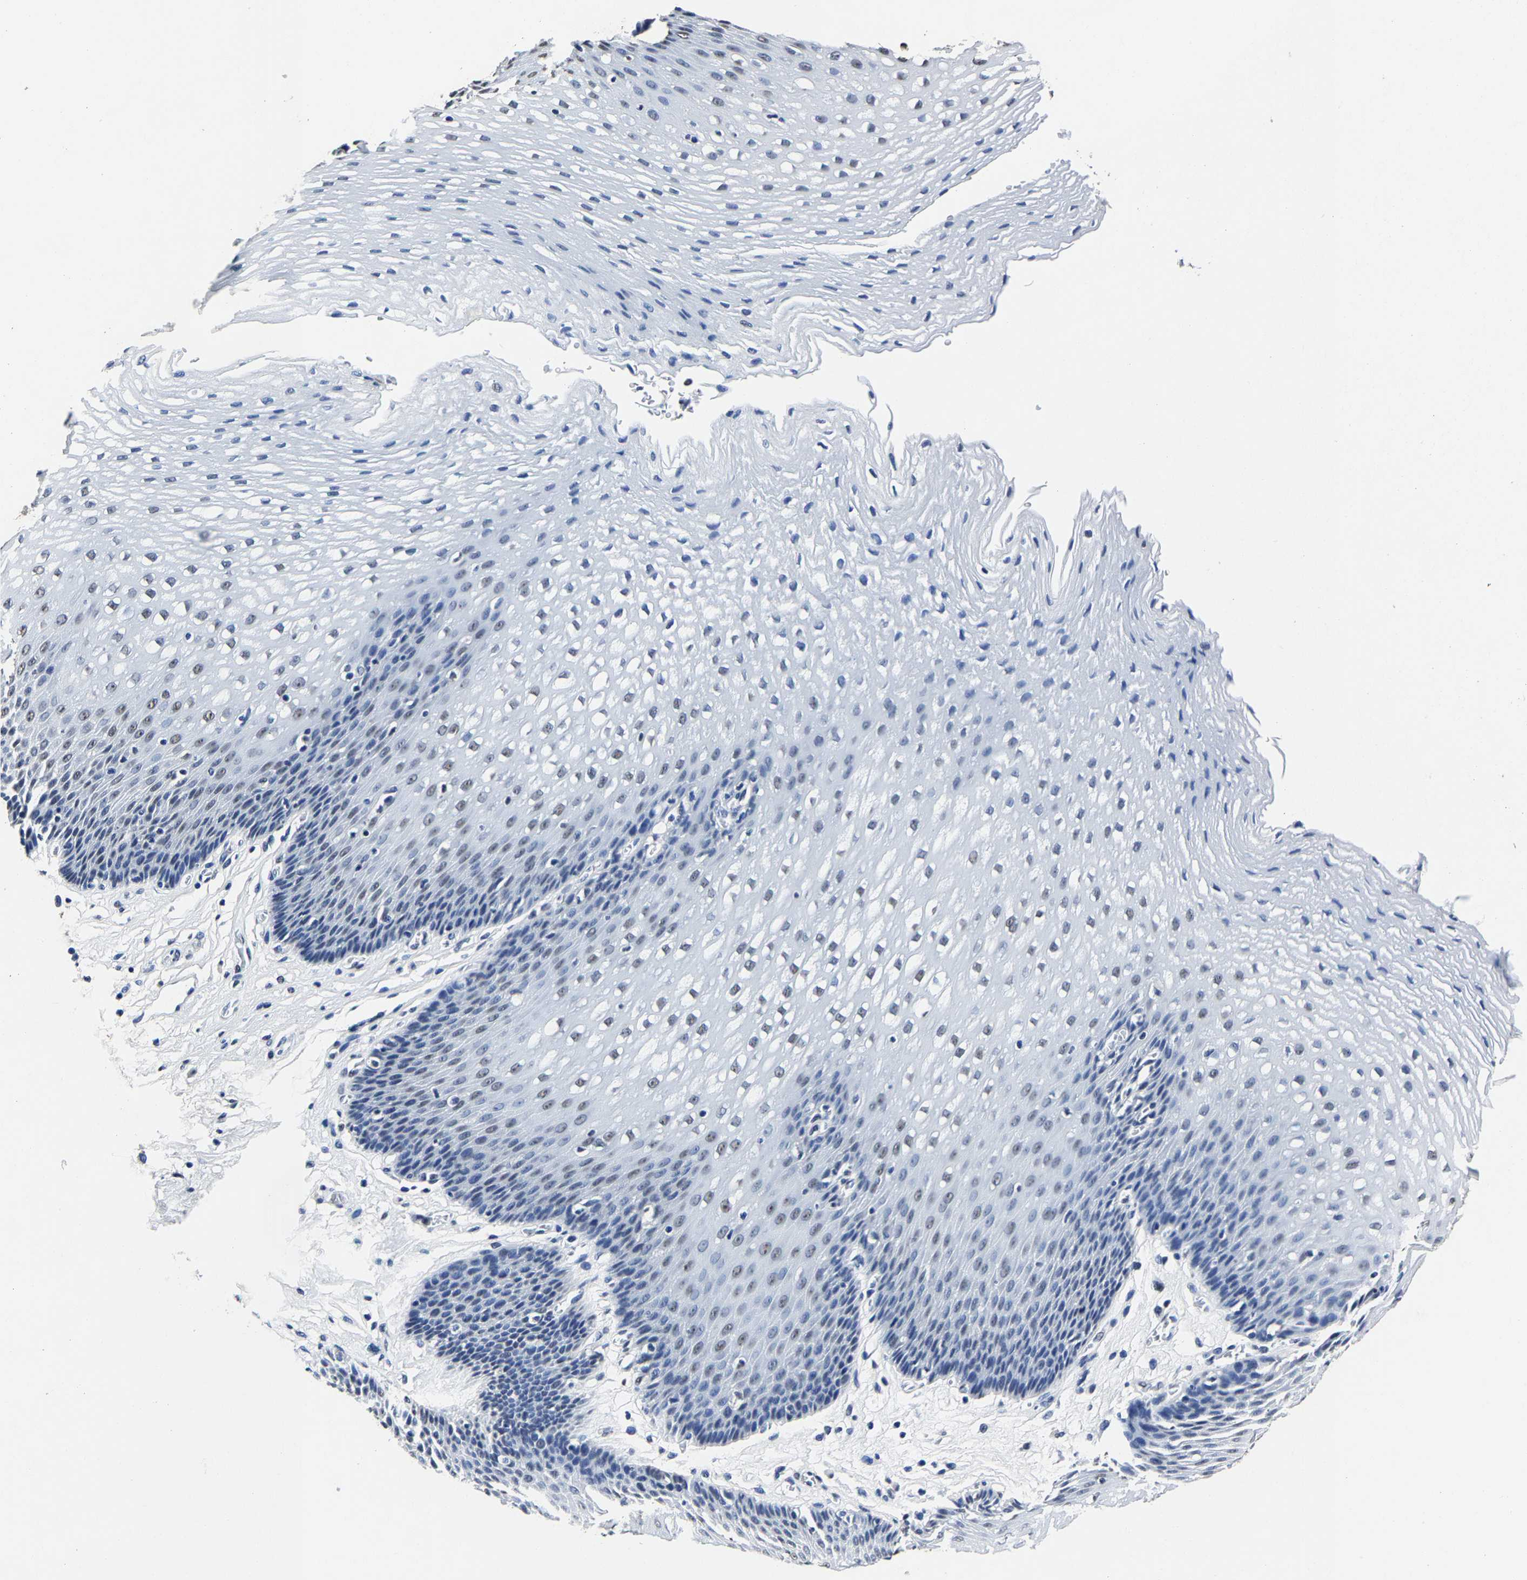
{"staining": {"intensity": "weak", "quantity": "<25%", "location": "nuclear"}, "tissue": "esophagus", "cell_type": "Squamous epithelial cells", "image_type": "normal", "snomed": [{"axis": "morphology", "description": "Normal tissue, NOS"}, {"axis": "topography", "description": "Esophagus"}], "caption": "High power microscopy photomicrograph of an immunohistochemistry histopathology image of normal esophagus, revealing no significant positivity in squamous epithelial cells.", "gene": "RBM45", "patient": {"sex": "male", "age": 48}}